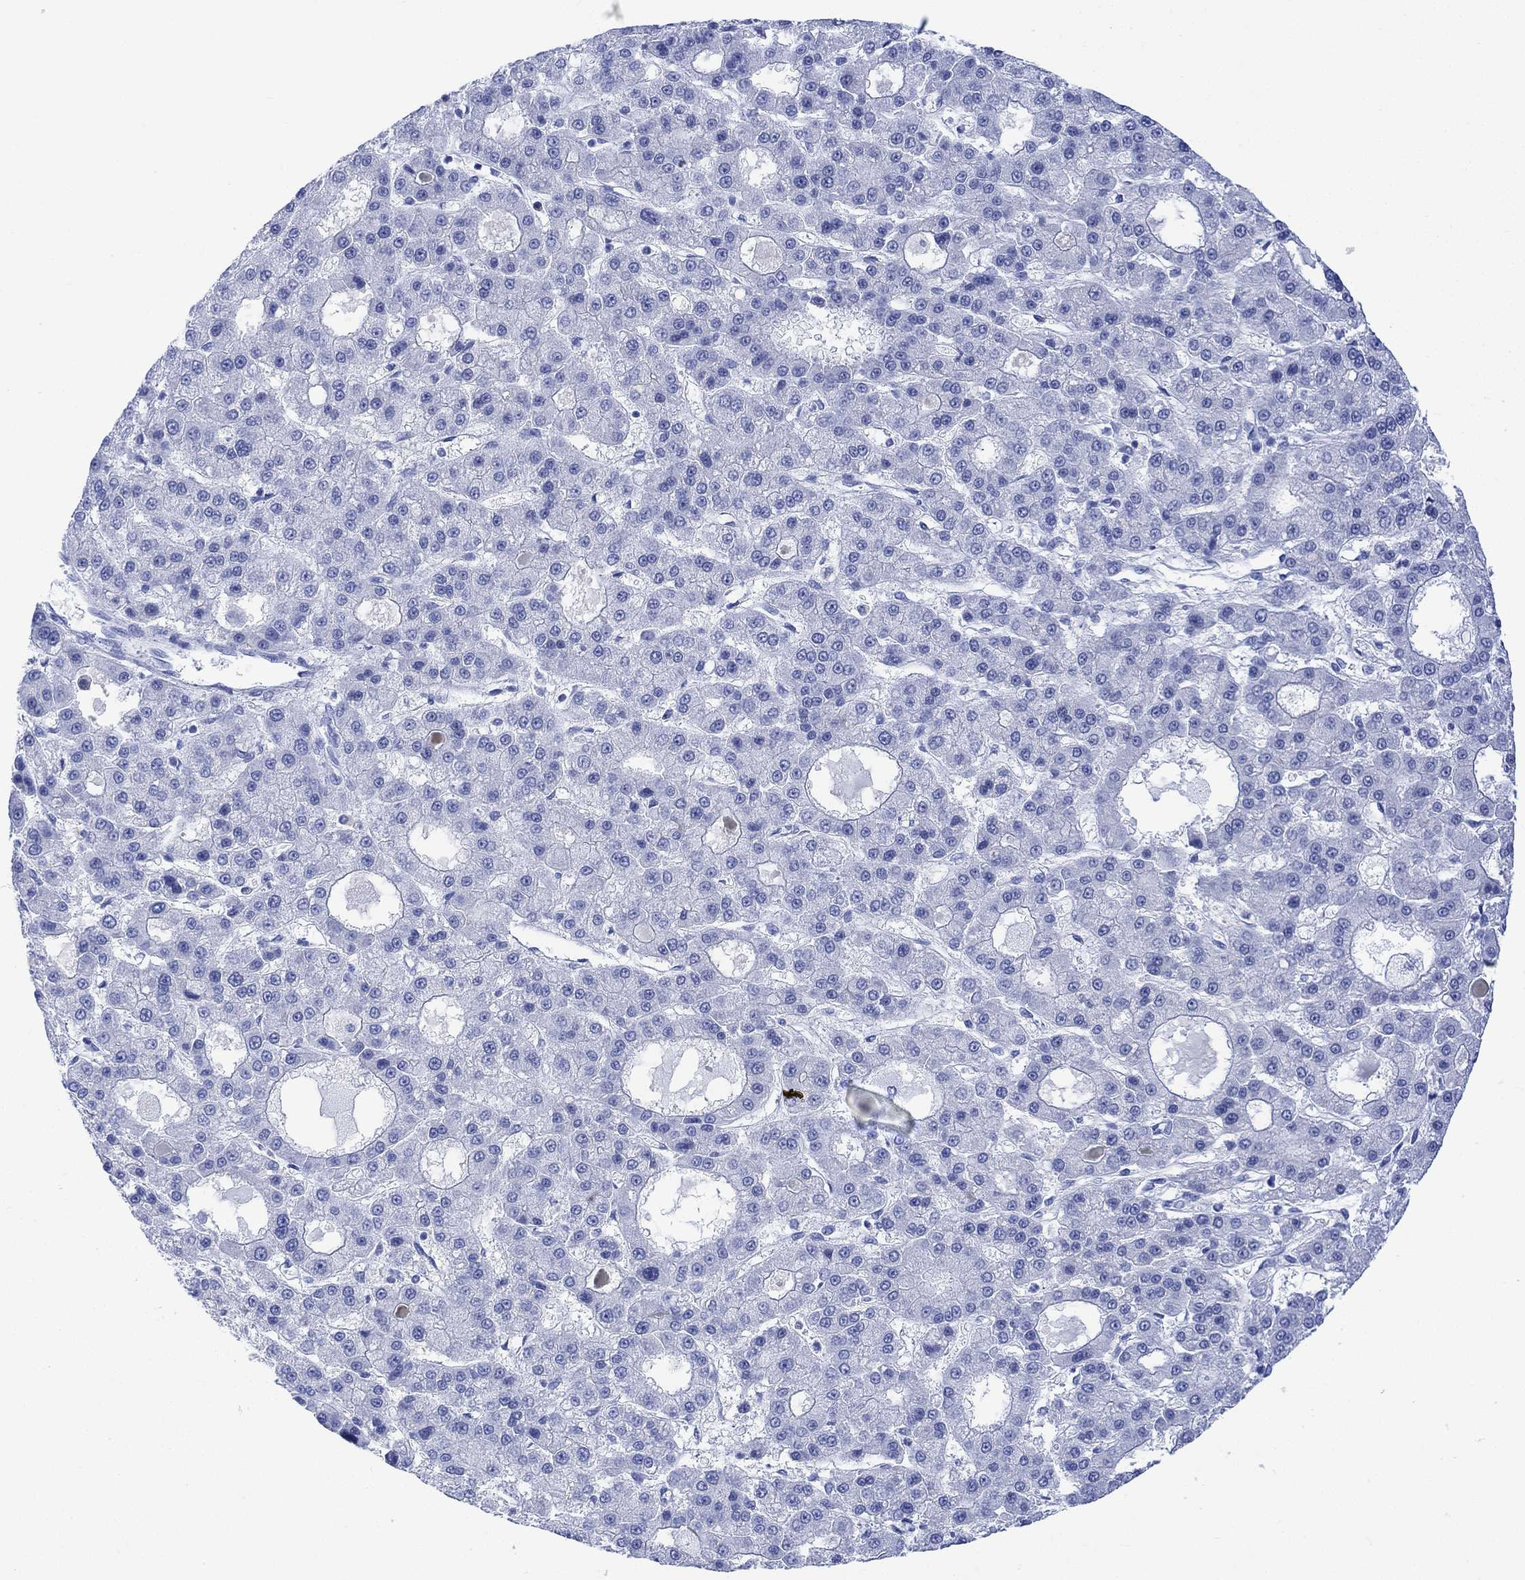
{"staining": {"intensity": "negative", "quantity": "none", "location": "none"}, "tissue": "liver cancer", "cell_type": "Tumor cells", "image_type": "cancer", "snomed": [{"axis": "morphology", "description": "Carcinoma, Hepatocellular, NOS"}, {"axis": "topography", "description": "Liver"}], "caption": "DAB (3,3'-diaminobenzidine) immunohistochemical staining of hepatocellular carcinoma (liver) reveals no significant positivity in tumor cells.", "gene": "CELF4", "patient": {"sex": "male", "age": 70}}